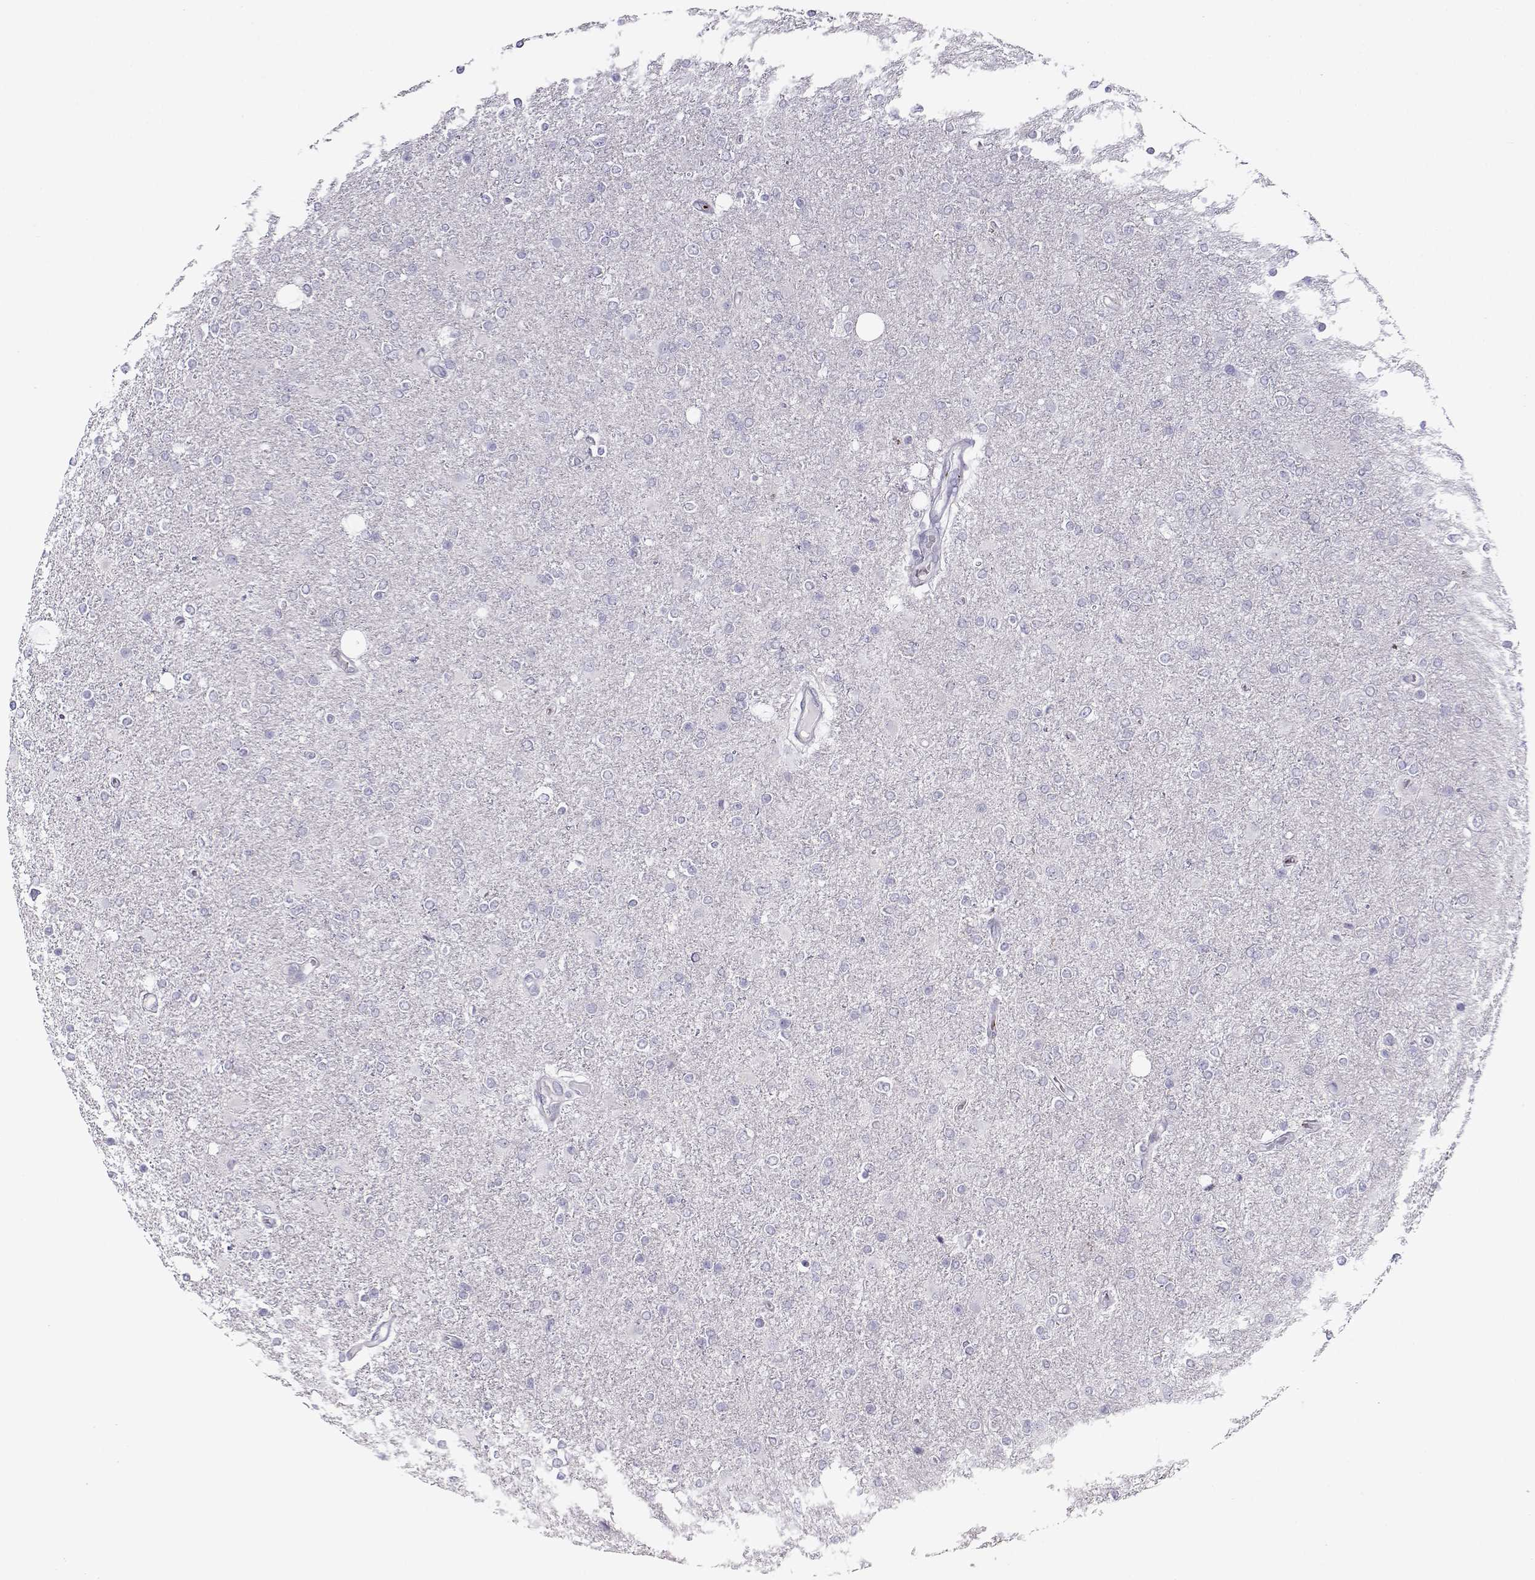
{"staining": {"intensity": "negative", "quantity": "none", "location": "none"}, "tissue": "glioma", "cell_type": "Tumor cells", "image_type": "cancer", "snomed": [{"axis": "morphology", "description": "Glioma, malignant, High grade"}, {"axis": "topography", "description": "Cerebral cortex"}], "caption": "Micrograph shows no significant protein expression in tumor cells of glioma.", "gene": "KLF17", "patient": {"sex": "male", "age": 70}}